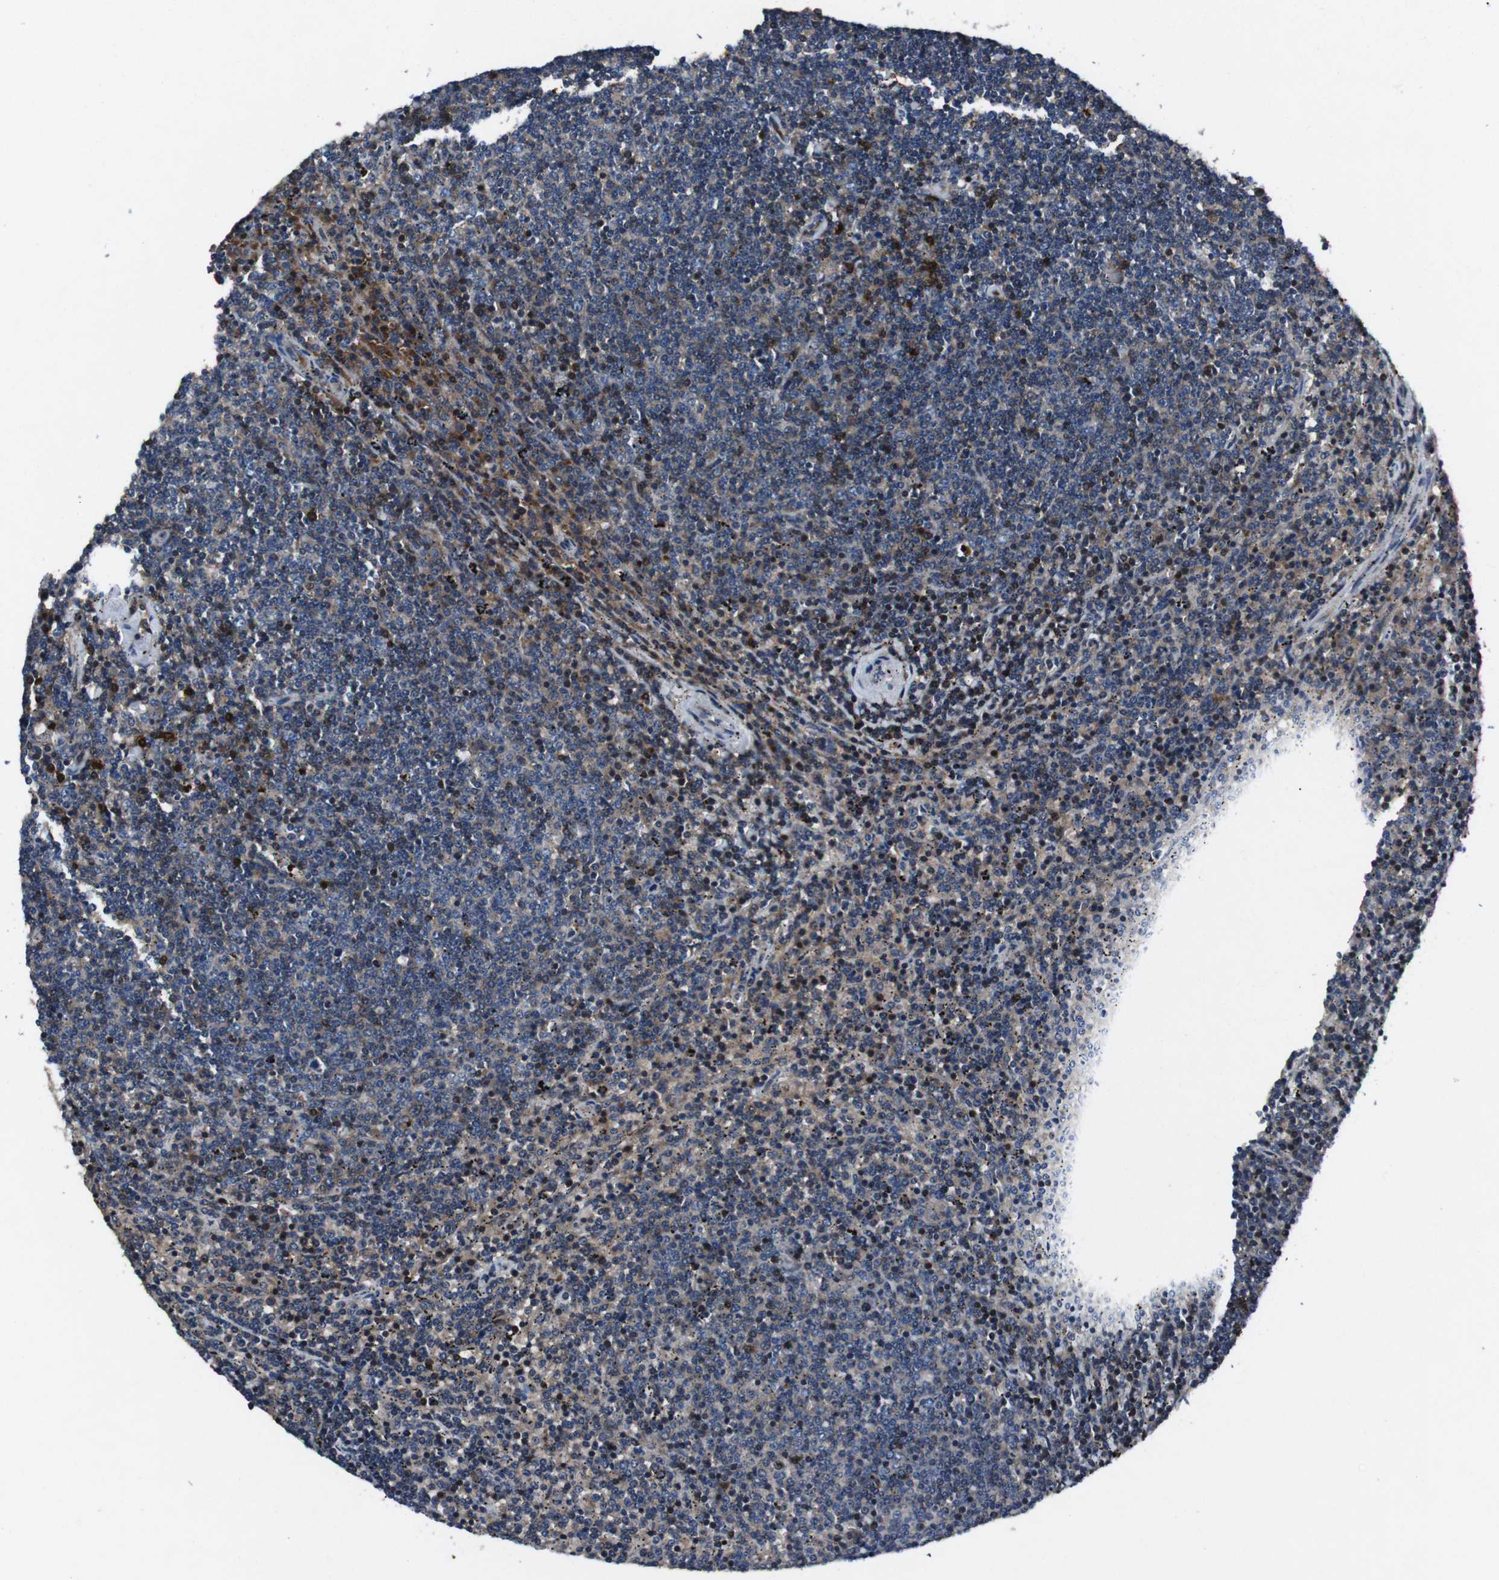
{"staining": {"intensity": "moderate", "quantity": "<25%", "location": "nuclear"}, "tissue": "lymphoma", "cell_type": "Tumor cells", "image_type": "cancer", "snomed": [{"axis": "morphology", "description": "Malignant lymphoma, non-Hodgkin's type, Low grade"}, {"axis": "topography", "description": "Spleen"}], "caption": "The photomicrograph demonstrates immunohistochemical staining of lymphoma. There is moderate nuclear expression is seen in approximately <25% of tumor cells.", "gene": "STAT4", "patient": {"sex": "female", "age": 50}}